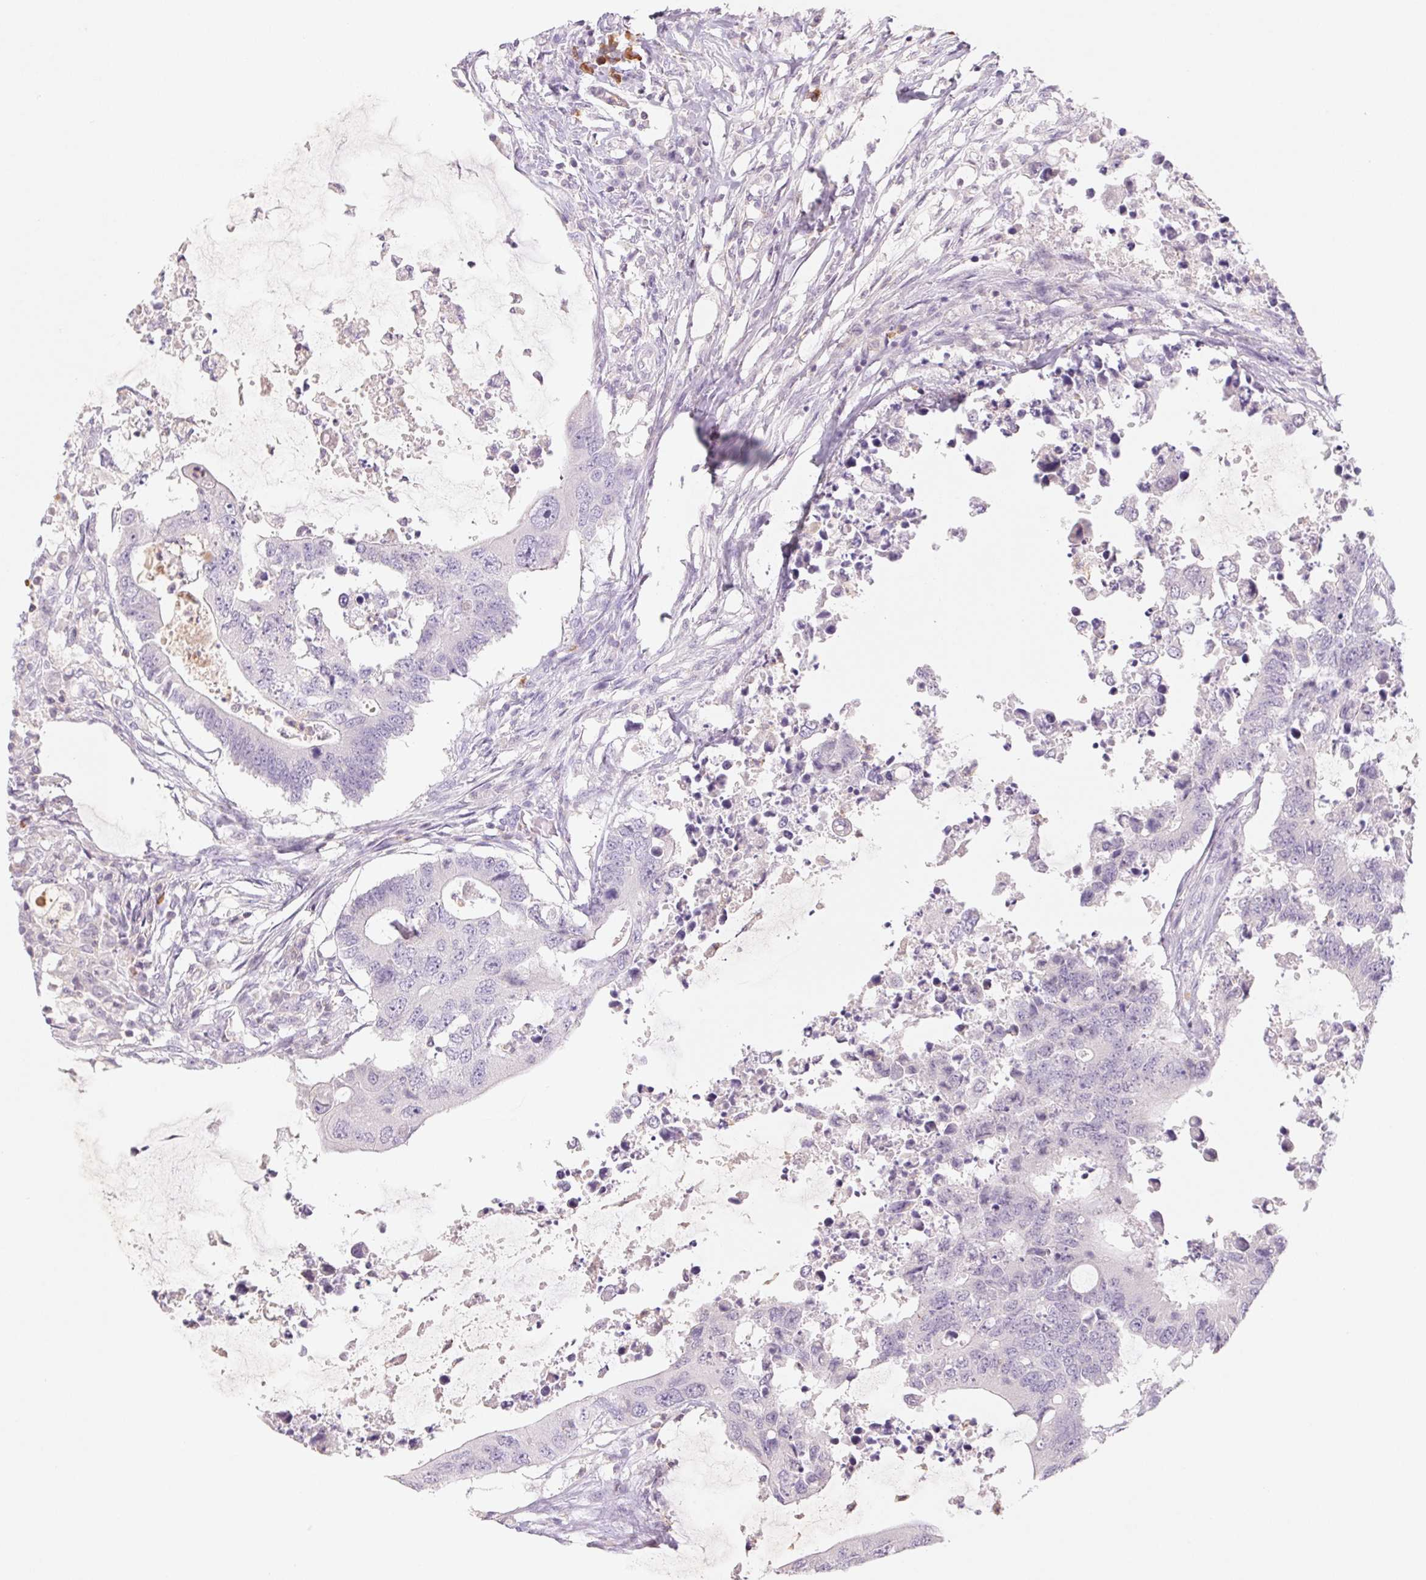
{"staining": {"intensity": "negative", "quantity": "none", "location": "none"}, "tissue": "colorectal cancer", "cell_type": "Tumor cells", "image_type": "cancer", "snomed": [{"axis": "morphology", "description": "Adenocarcinoma, NOS"}, {"axis": "topography", "description": "Colon"}], "caption": "The micrograph displays no staining of tumor cells in colorectal cancer.", "gene": "KIF26A", "patient": {"sex": "male", "age": 71}}